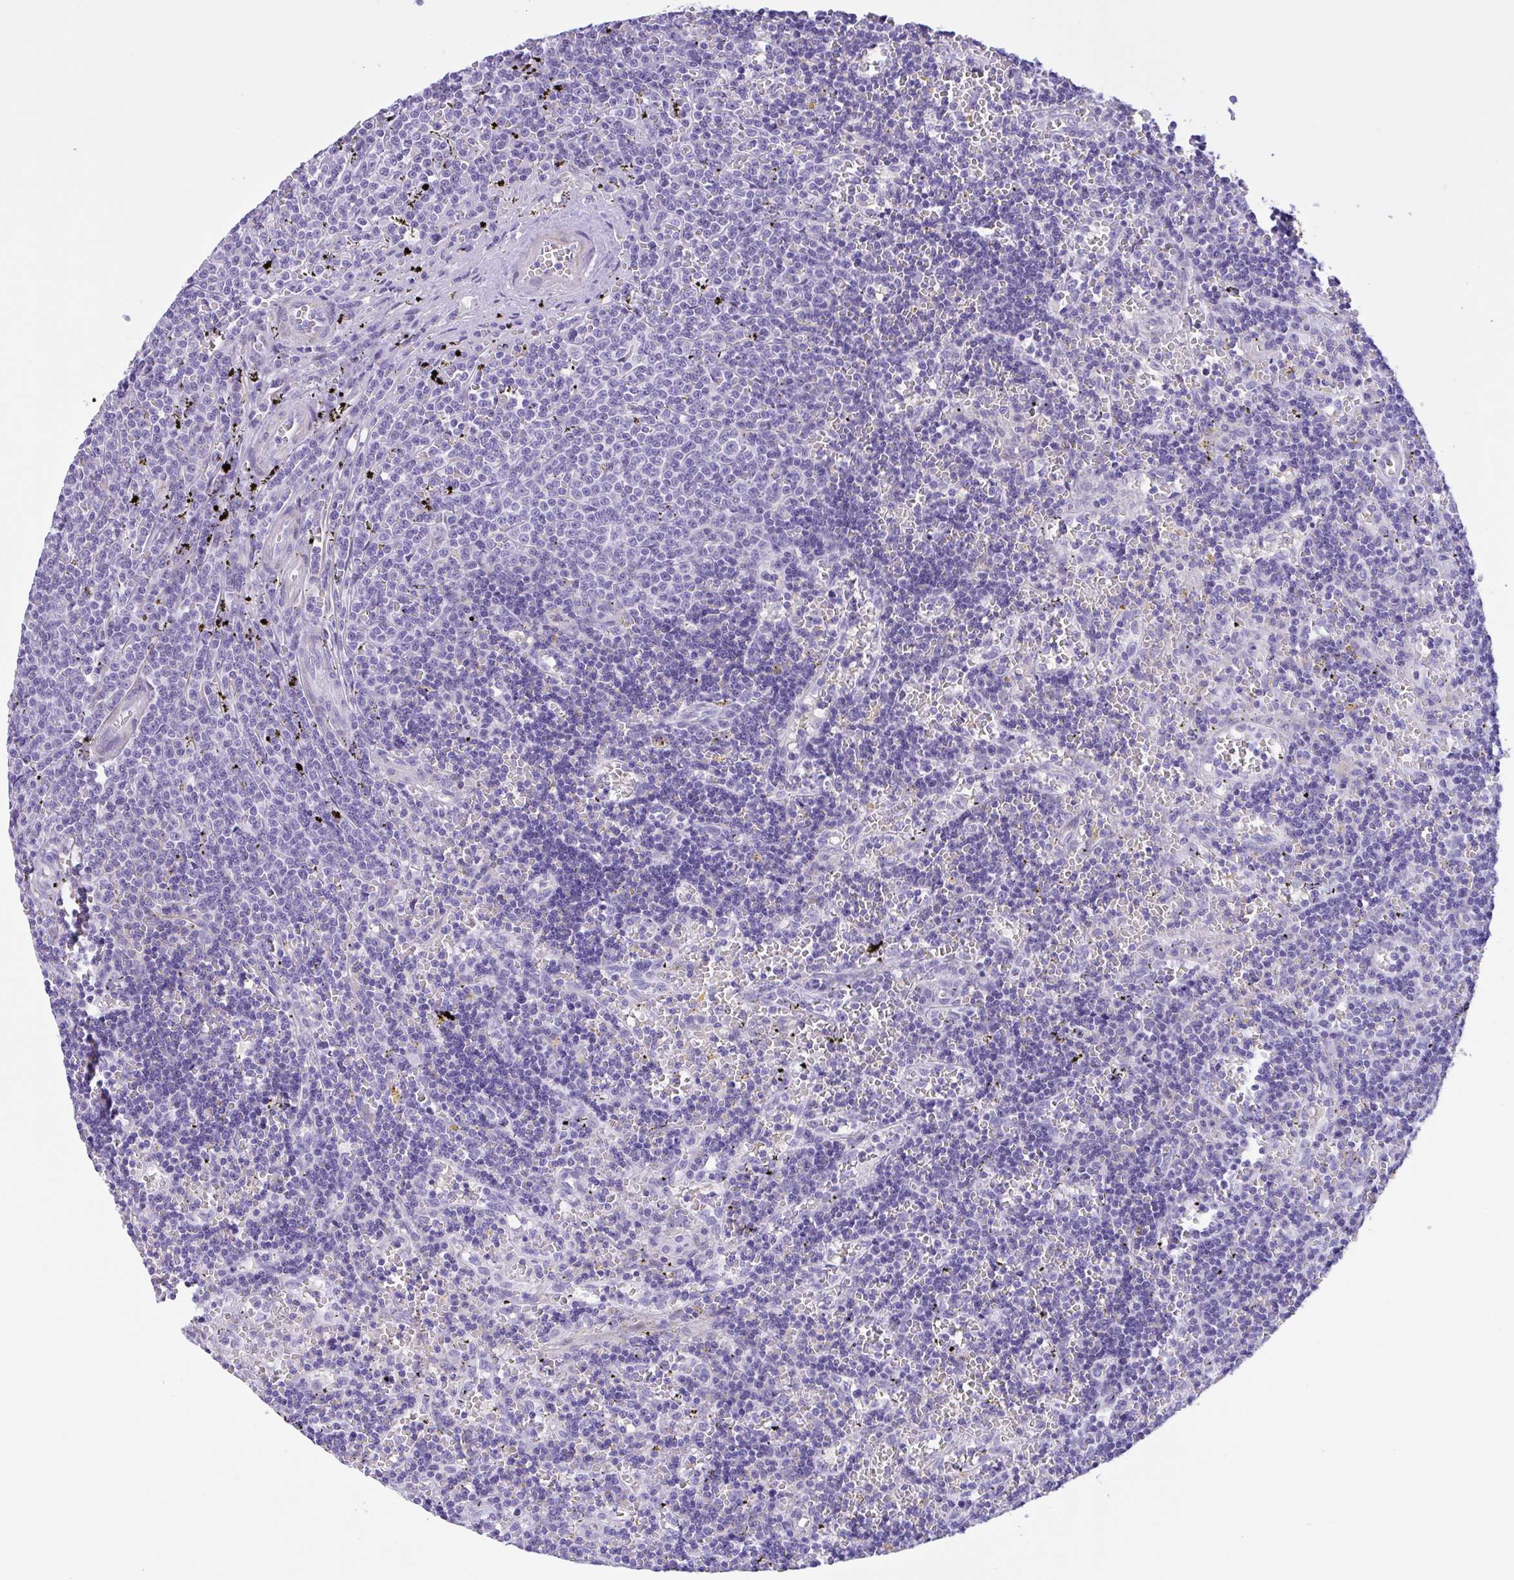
{"staining": {"intensity": "negative", "quantity": "none", "location": "none"}, "tissue": "lymphoma", "cell_type": "Tumor cells", "image_type": "cancer", "snomed": [{"axis": "morphology", "description": "Malignant lymphoma, non-Hodgkin's type, Low grade"}, {"axis": "topography", "description": "Spleen"}], "caption": "A photomicrograph of human lymphoma is negative for staining in tumor cells. The staining was performed using DAB (3,3'-diaminobenzidine) to visualize the protein expression in brown, while the nuclei were stained in blue with hematoxylin (Magnification: 20x).", "gene": "AHCYL2", "patient": {"sex": "male", "age": 60}}